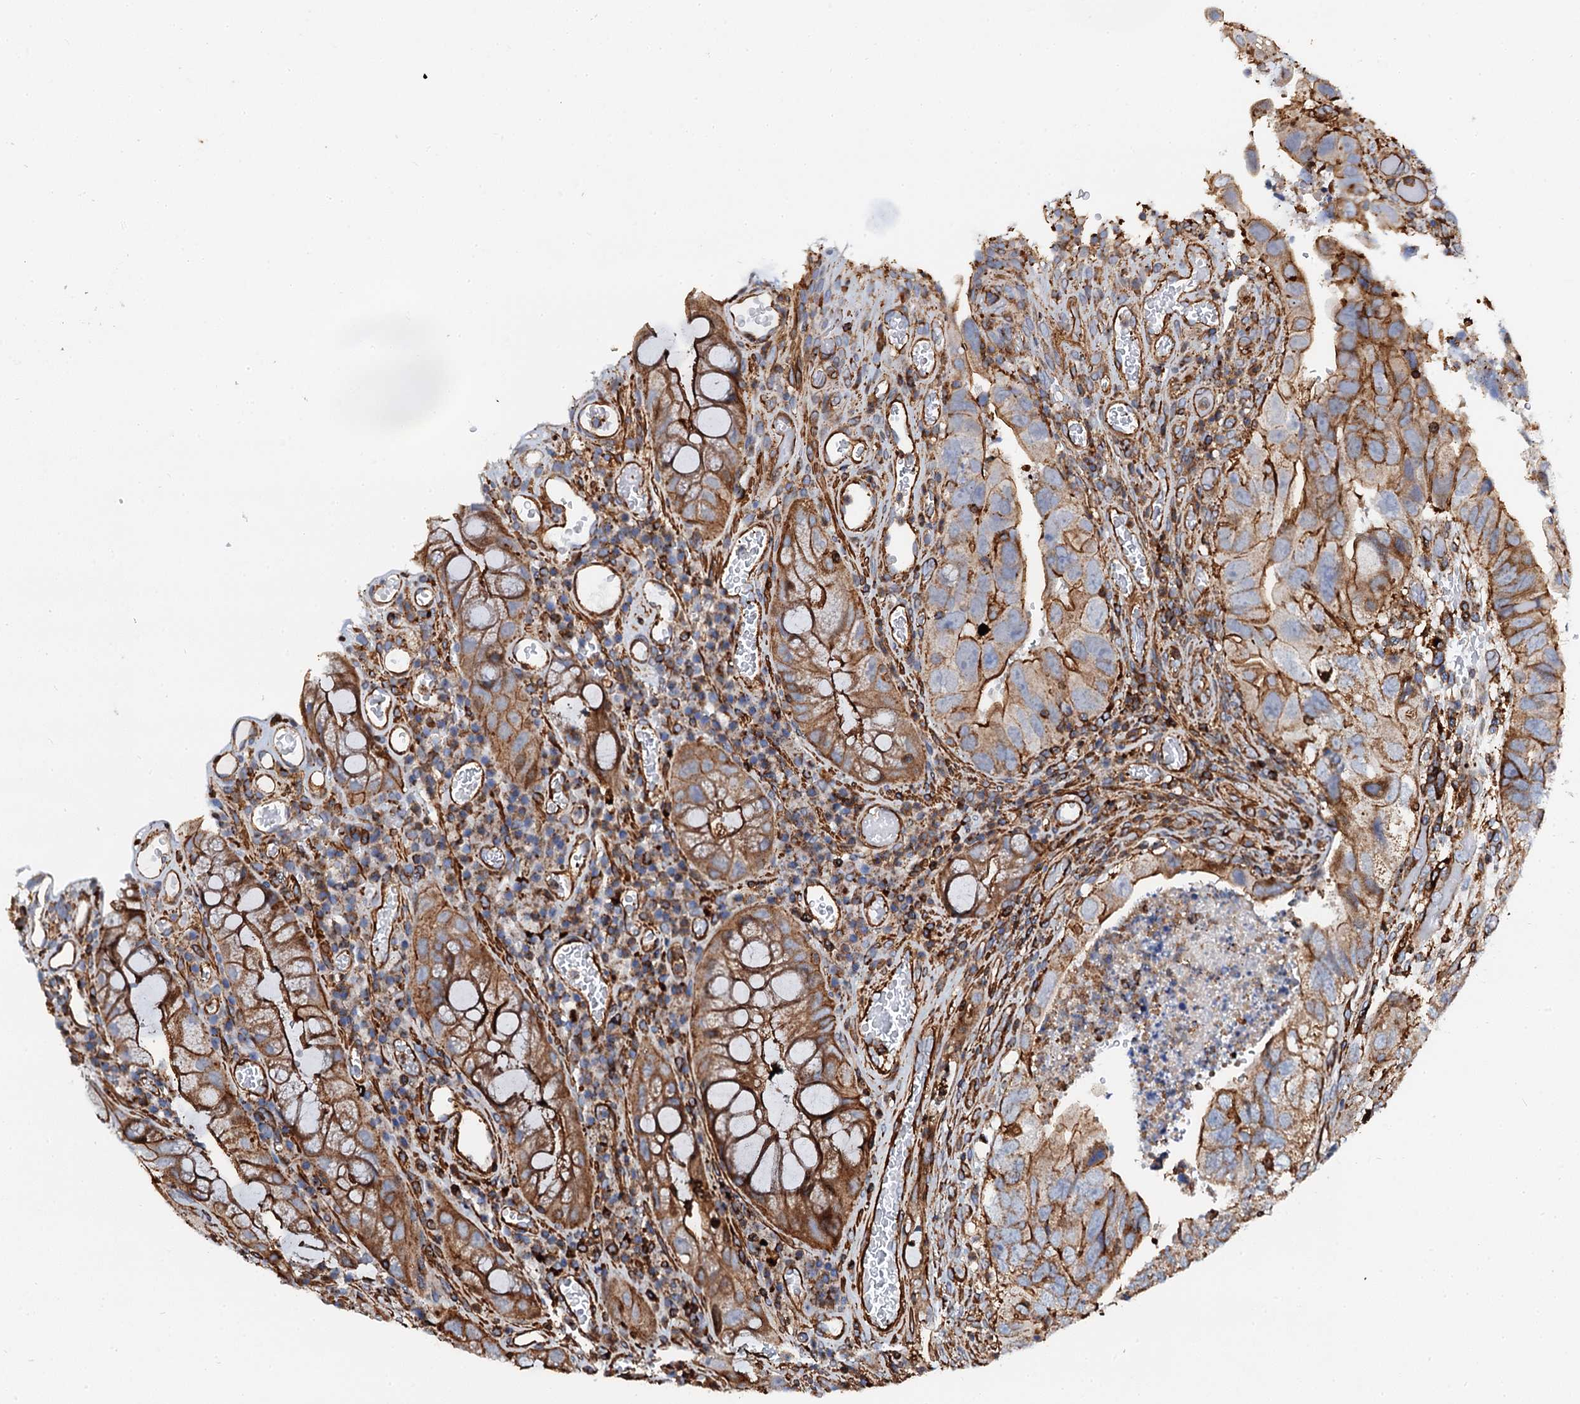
{"staining": {"intensity": "moderate", "quantity": ">75%", "location": "cytoplasmic/membranous"}, "tissue": "colorectal cancer", "cell_type": "Tumor cells", "image_type": "cancer", "snomed": [{"axis": "morphology", "description": "Adenocarcinoma, NOS"}, {"axis": "topography", "description": "Rectum"}], "caption": "The photomicrograph demonstrates a brown stain indicating the presence of a protein in the cytoplasmic/membranous of tumor cells in colorectal adenocarcinoma. Using DAB (brown) and hematoxylin (blue) stains, captured at high magnification using brightfield microscopy.", "gene": "INTS10", "patient": {"sex": "male", "age": 63}}